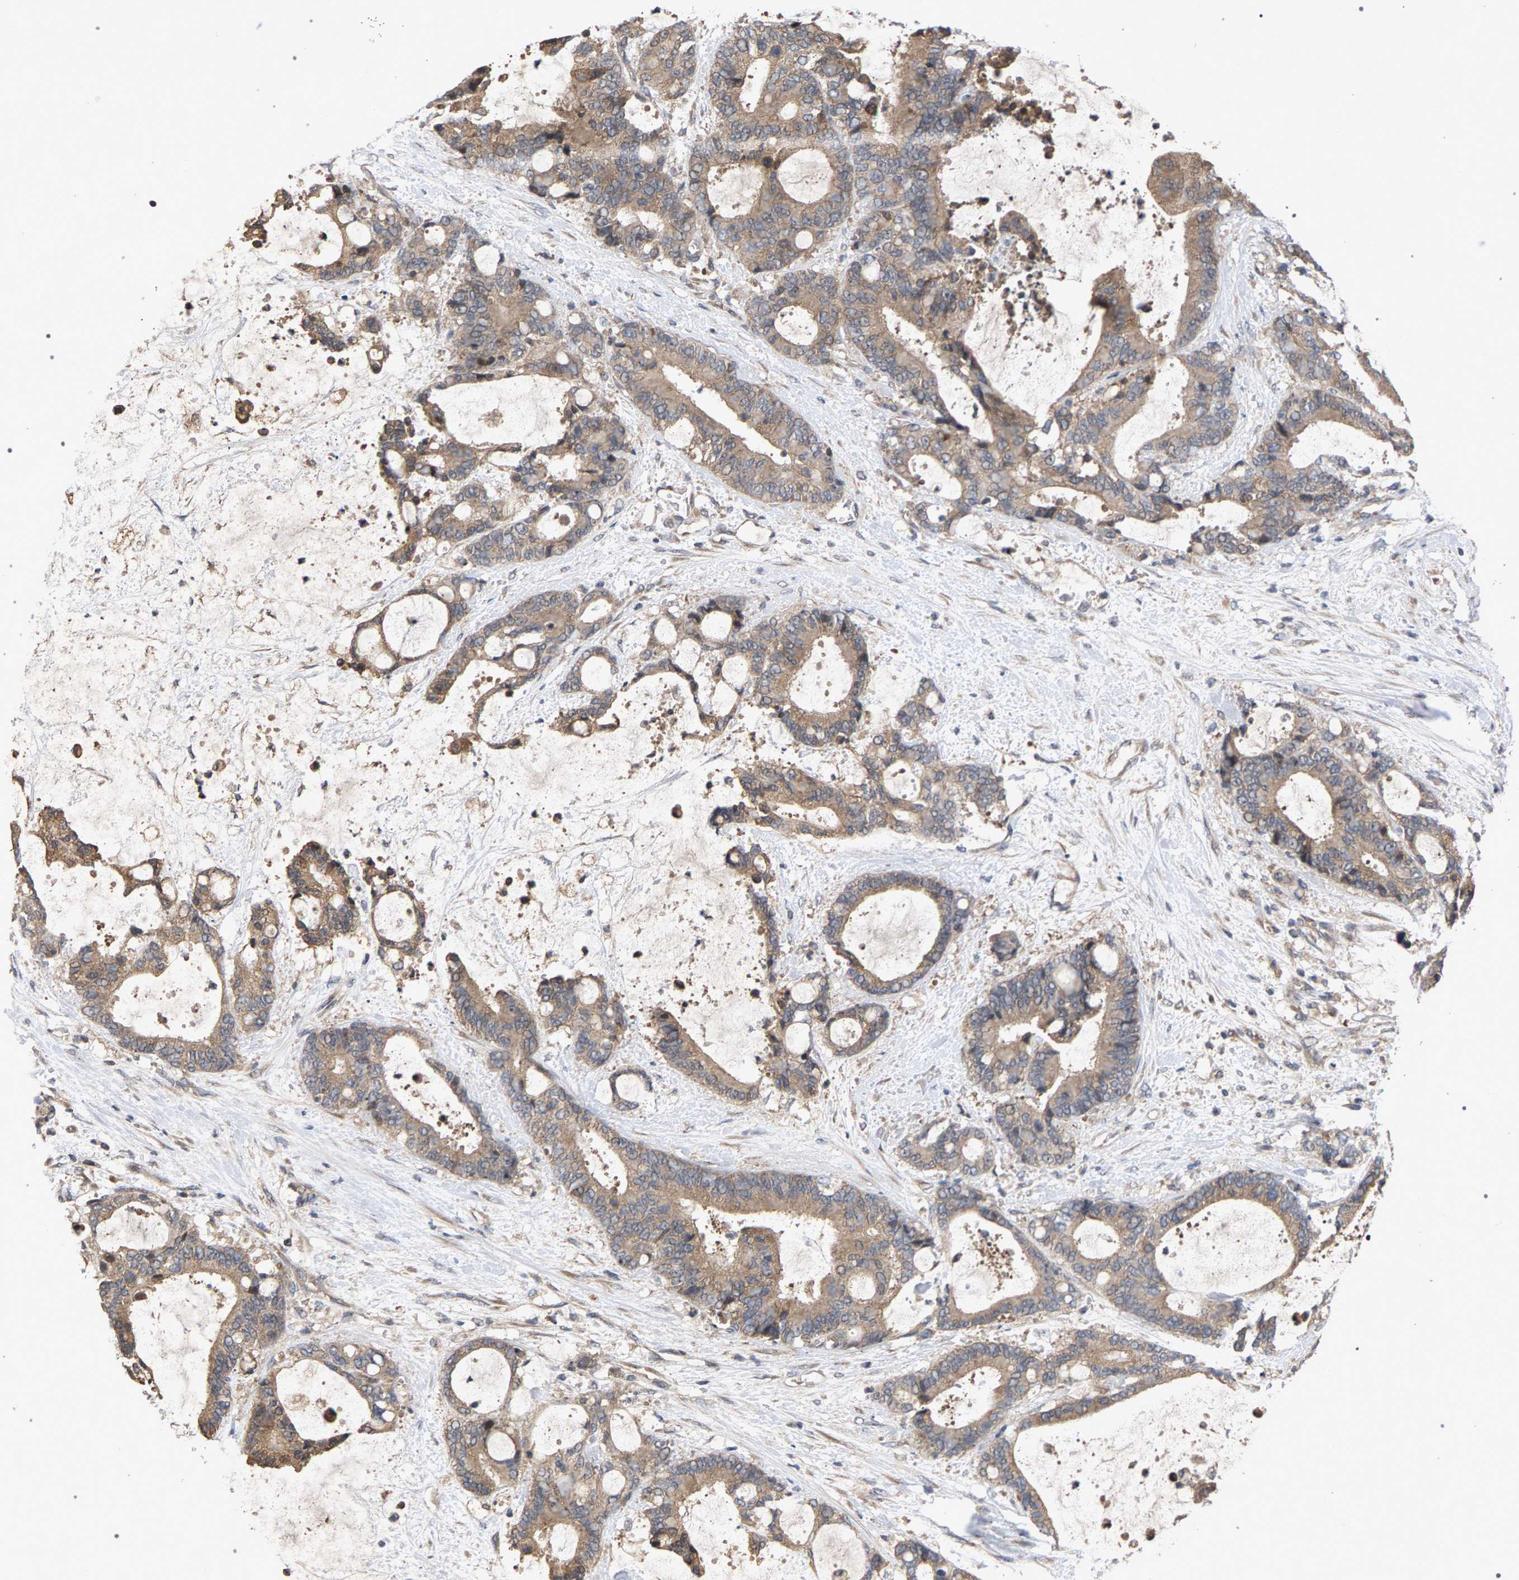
{"staining": {"intensity": "weak", "quantity": ">75%", "location": "cytoplasmic/membranous"}, "tissue": "liver cancer", "cell_type": "Tumor cells", "image_type": "cancer", "snomed": [{"axis": "morphology", "description": "Normal tissue, NOS"}, {"axis": "morphology", "description": "Cholangiocarcinoma"}, {"axis": "topography", "description": "Liver"}, {"axis": "topography", "description": "Peripheral nerve tissue"}], "caption": "This image shows immunohistochemistry staining of human liver cancer (cholangiocarcinoma), with low weak cytoplasmic/membranous staining in approximately >75% of tumor cells.", "gene": "SLC4A4", "patient": {"sex": "female", "age": 73}}